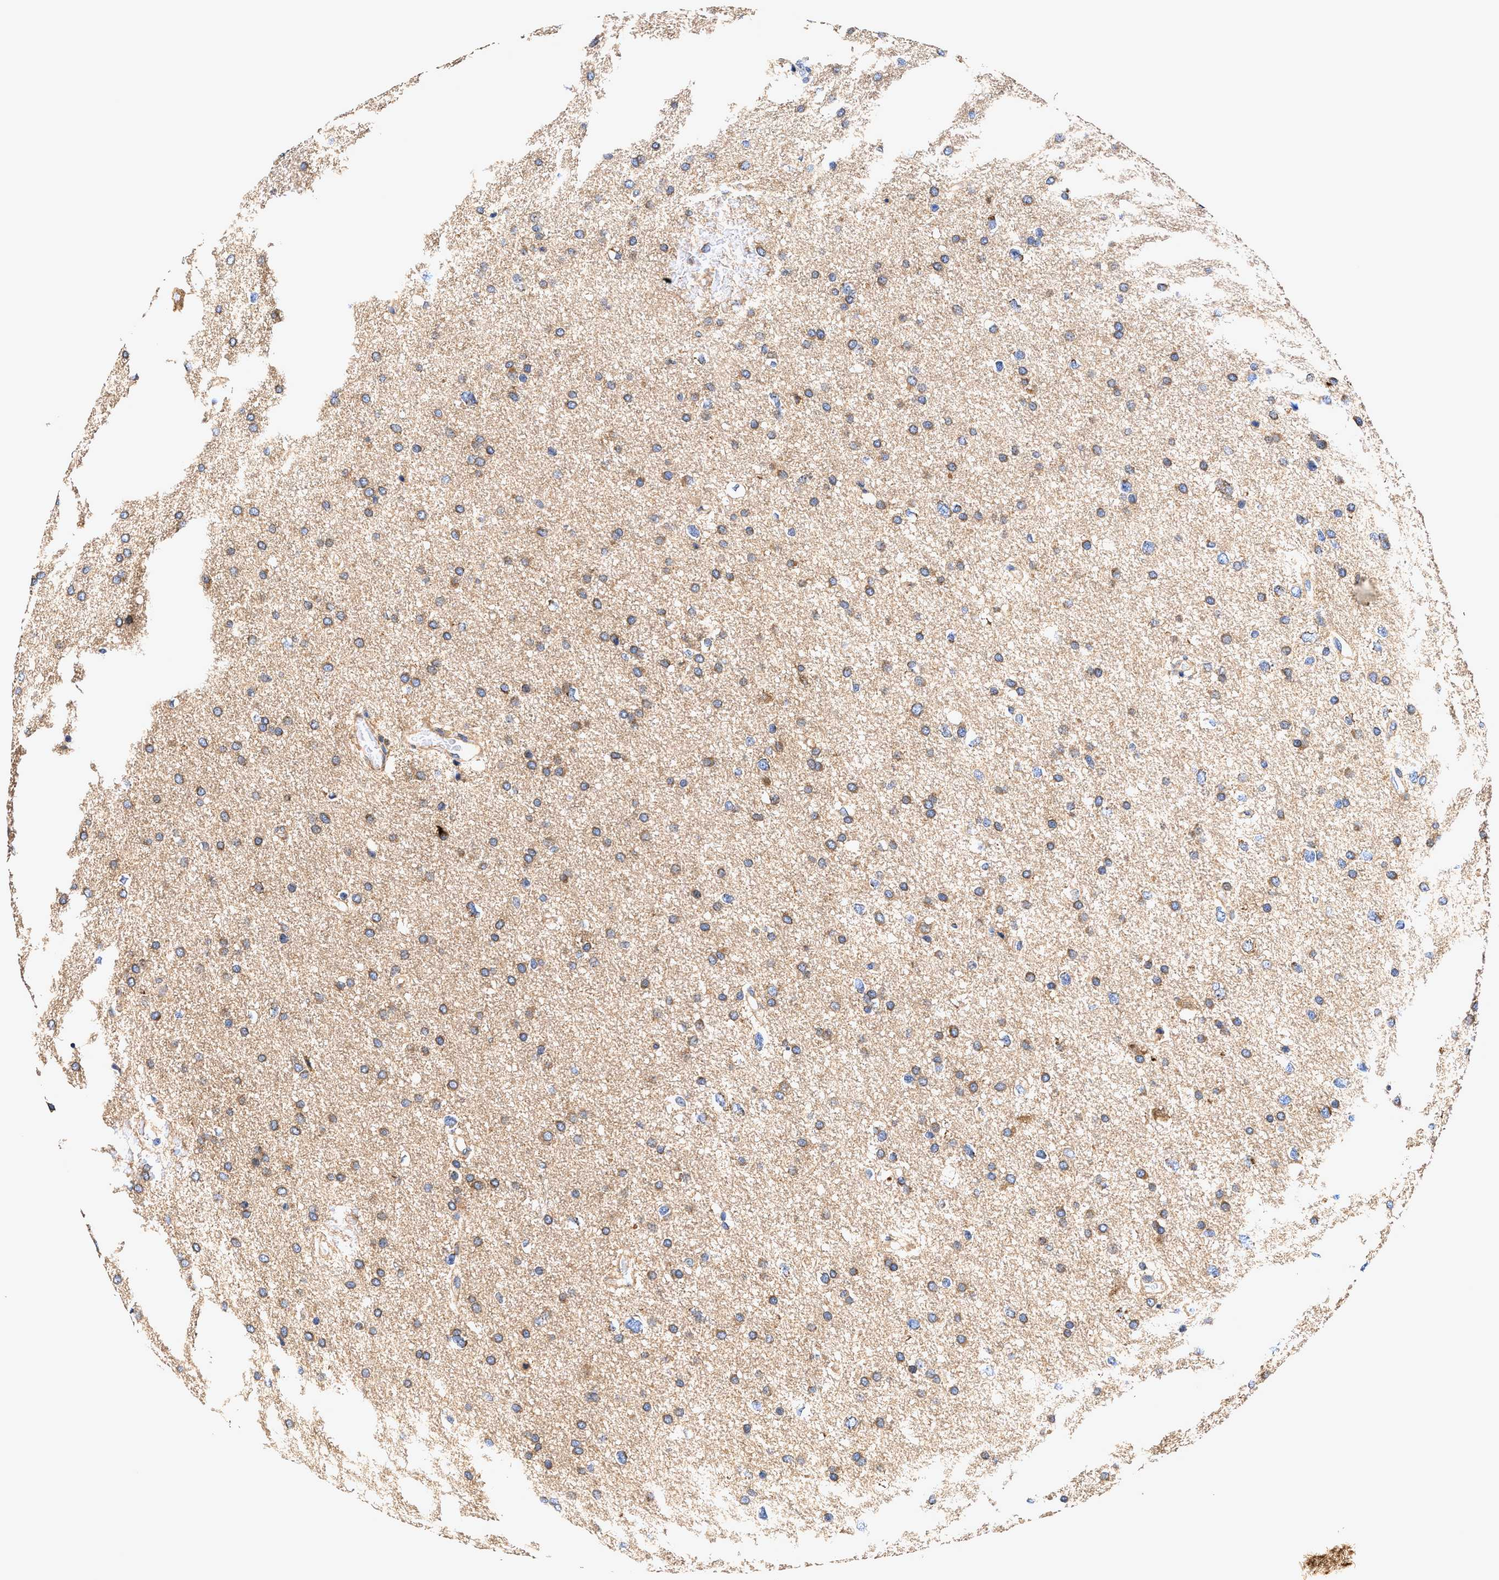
{"staining": {"intensity": "weak", "quantity": ">75%", "location": "cytoplasmic/membranous"}, "tissue": "glioma", "cell_type": "Tumor cells", "image_type": "cancer", "snomed": [{"axis": "morphology", "description": "Glioma, malignant, Low grade"}, {"axis": "topography", "description": "Brain"}], "caption": "Protein expression by immunohistochemistry (IHC) shows weak cytoplasmic/membranous positivity in approximately >75% of tumor cells in malignant glioma (low-grade). The staining is performed using DAB brown chromogen to label protein expression. The nuclei are counter-stained blue using hematoxylin.", "gene": "EFNA4", "patient": {"sex": "female", "age": 37}}